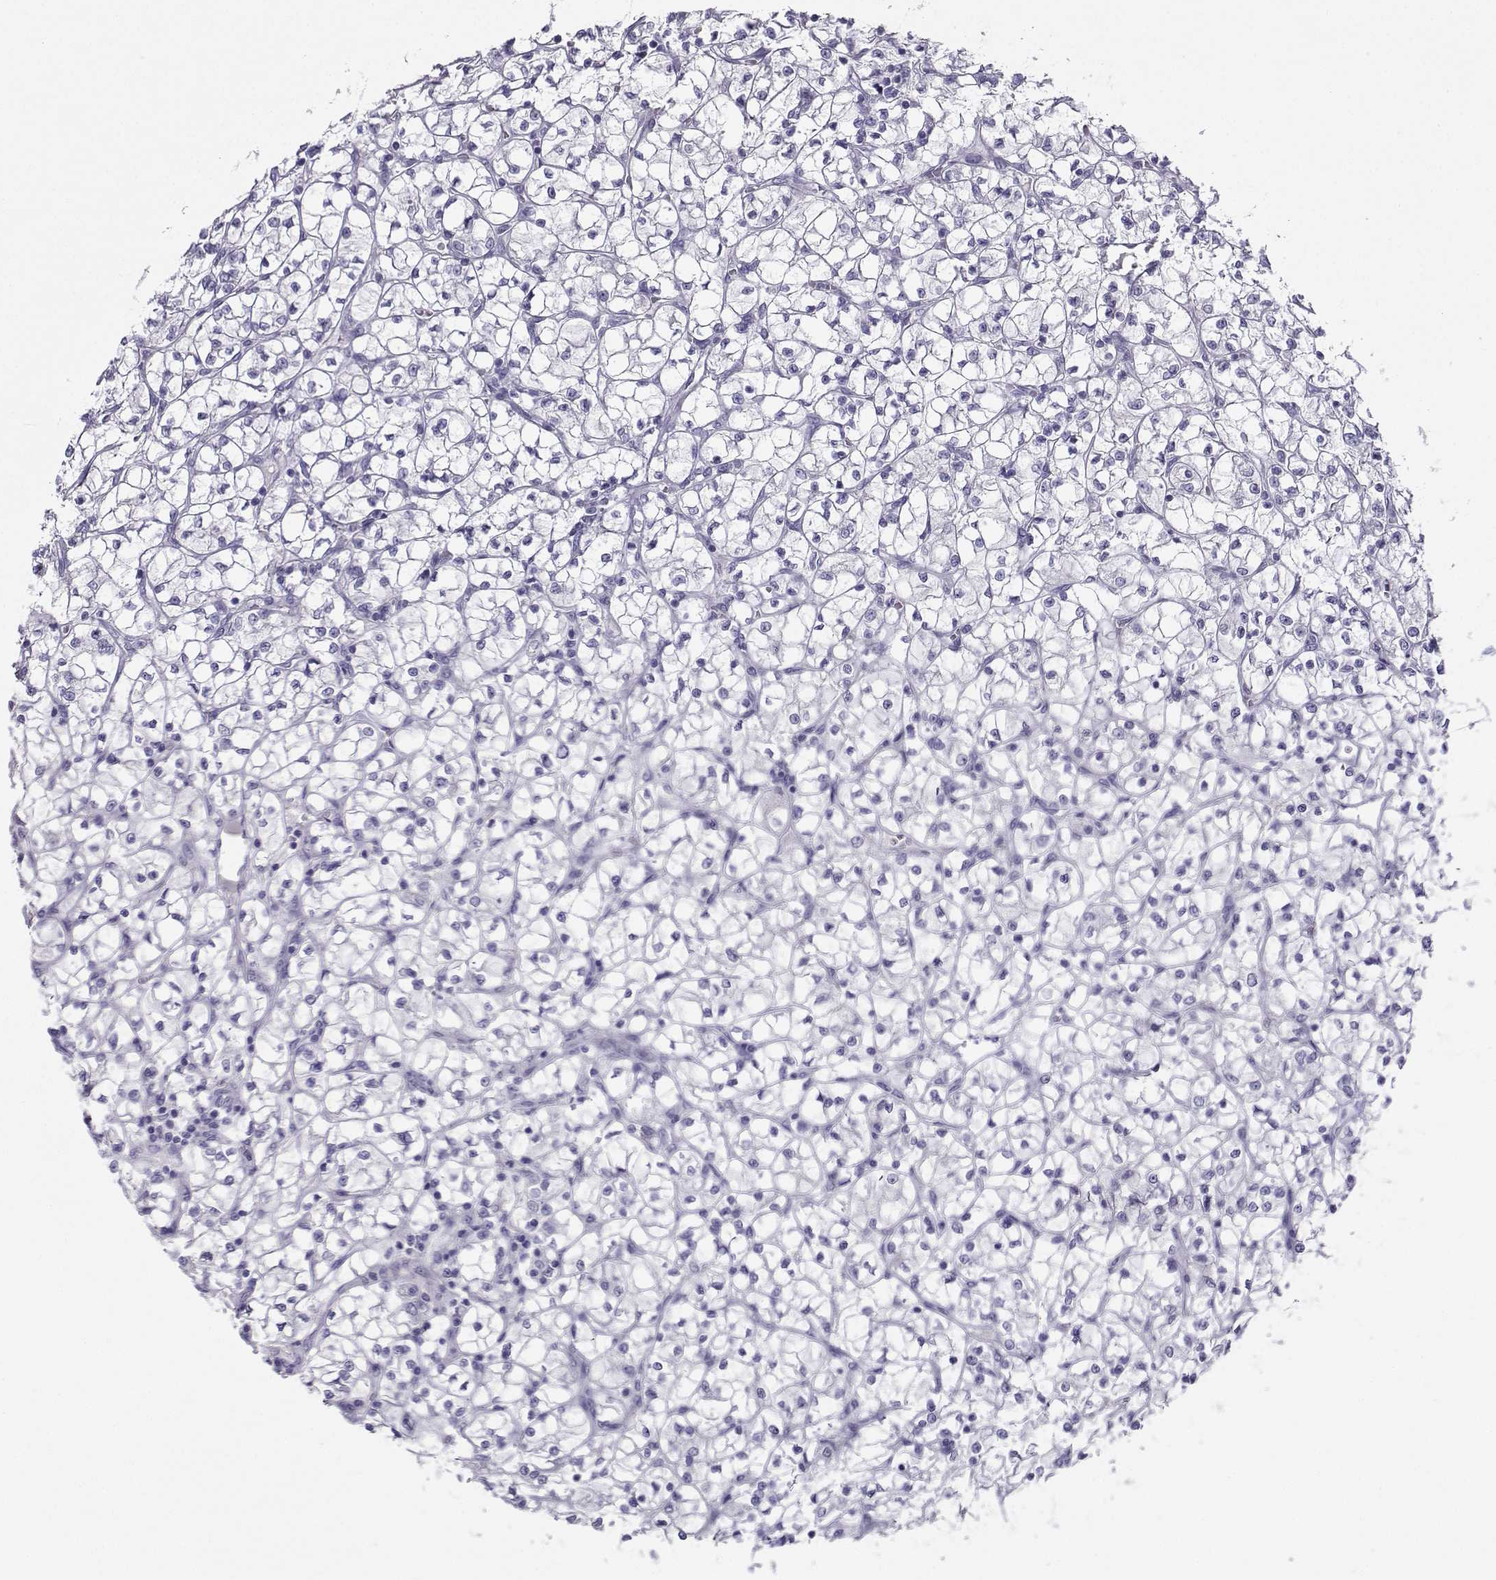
{"staining": {"intensity": "negative", "quantity": "none", "location": "none"}, "tissue": "renal cancer", "cell_type": "Tumor cells", "image_type": "cancer", "snomed": [{"axis": "morphology", "description": "Adenocarcinoma, NOS"}, {"axis": "topography", "description": "Kidney"}], "caption": "Renal adenocarcinoma was stained to show a protein in brown. There is no significant positivity in tumor cells. (Brightfield microscopy of DAB immunohistochemistry at high magnification).", "gene": "FBXO24", "patient": {"sex": "female", "age": 64}}